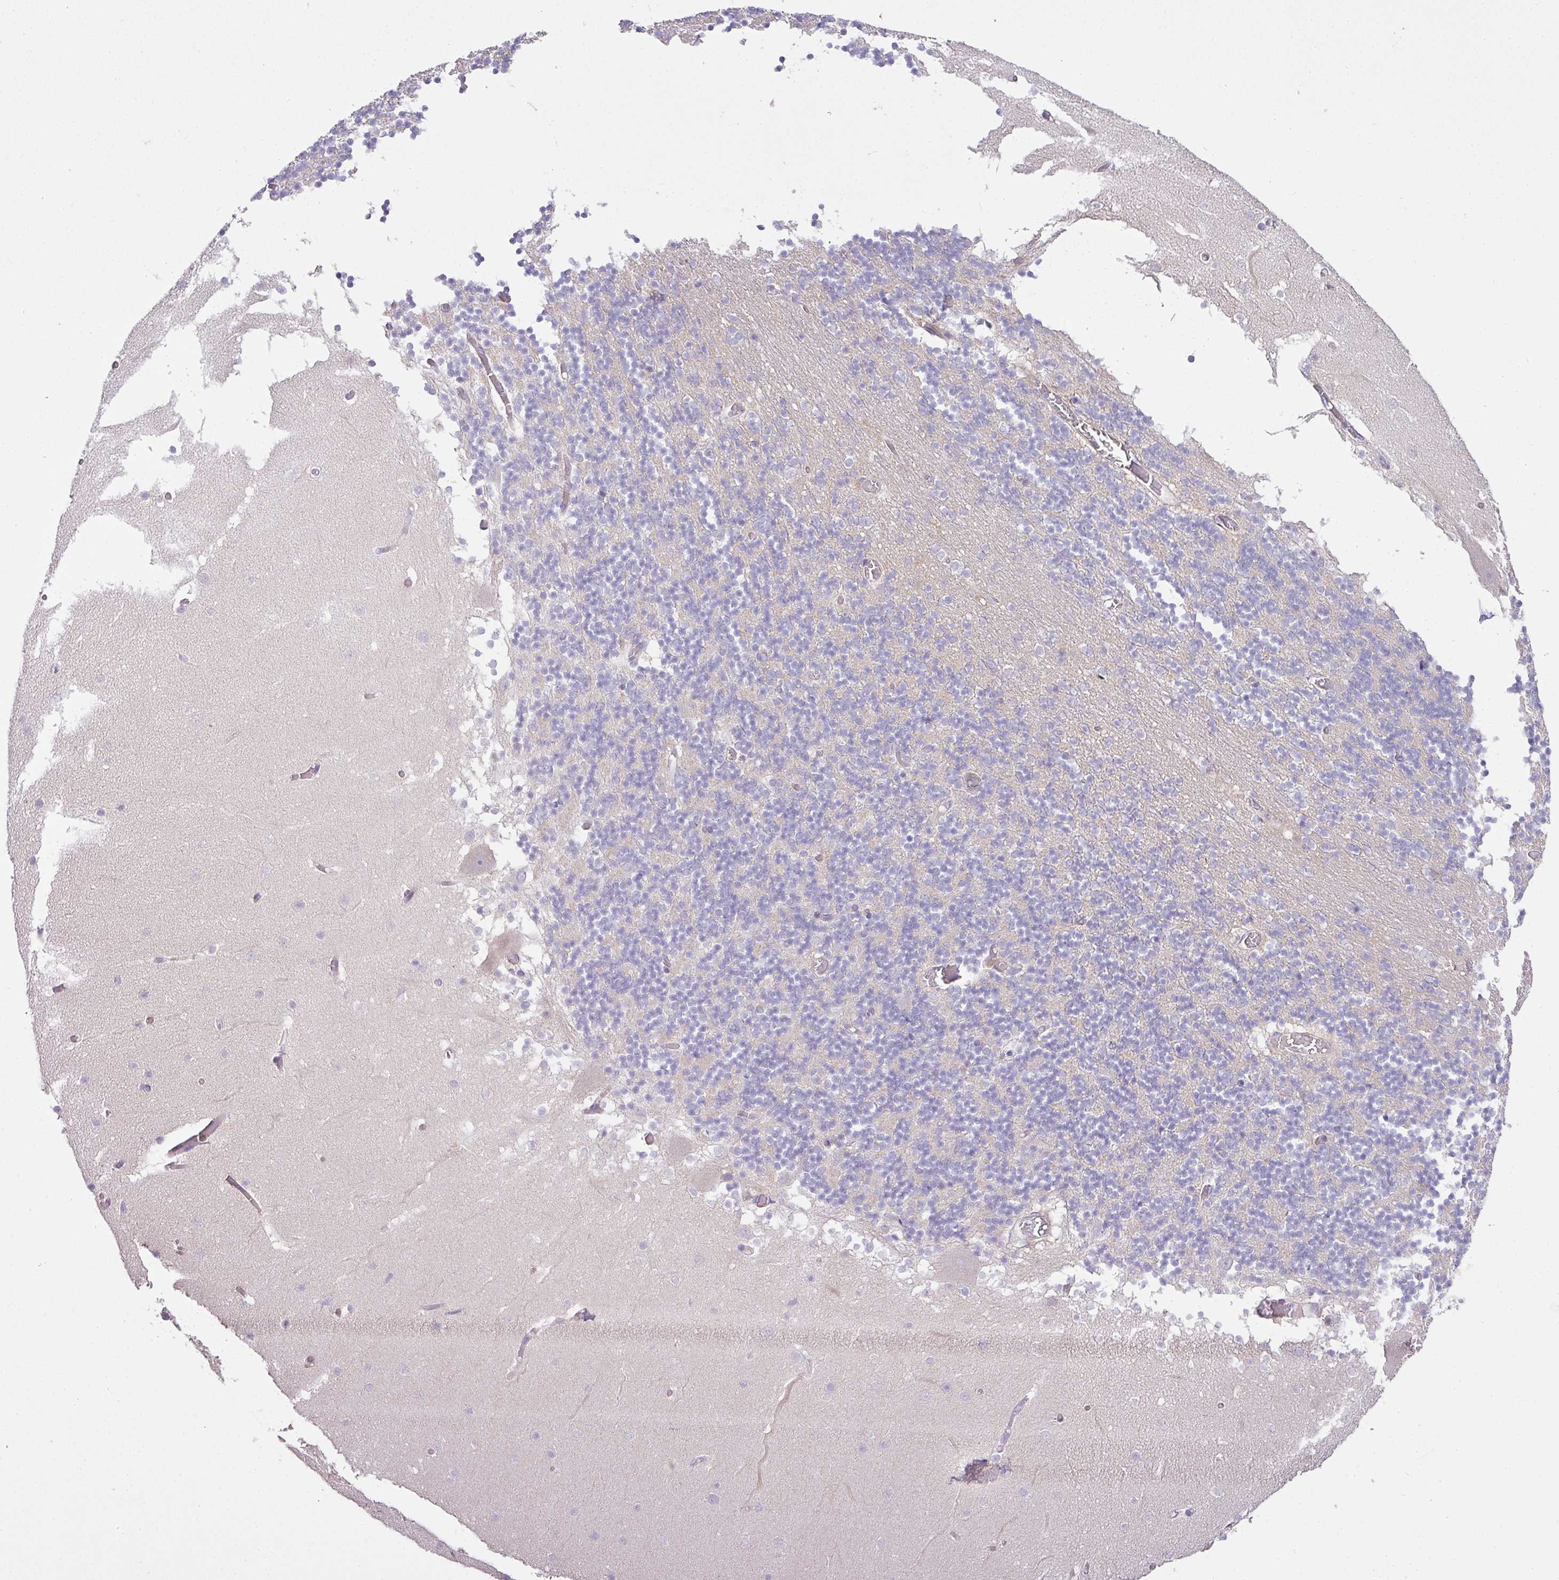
{"staining": {"intensity": "negative", "quantity": "none", "location": "none"}, "tissue": "cerebellum", "cell_type": "Cells in granular layer", "image_type": "normal", "snomed": [{"axis": "morphology", "description": "Normal tissue, NOS"}, {"axis": "topography", "description": "Cerebellum"}], "caption": "High power microscopy photomicrograph of an immunohistochemistry micrograph of benign cerebellum, revealing no significant staining in cells in granular layer. The staining is performed using DAB (3,3'-diaminobenzidine) brown chromogen with nuclei counter-stained in using hematoxylin.", "gene": "HOXC13", "patient": {"sex": "female", "age": 28}}